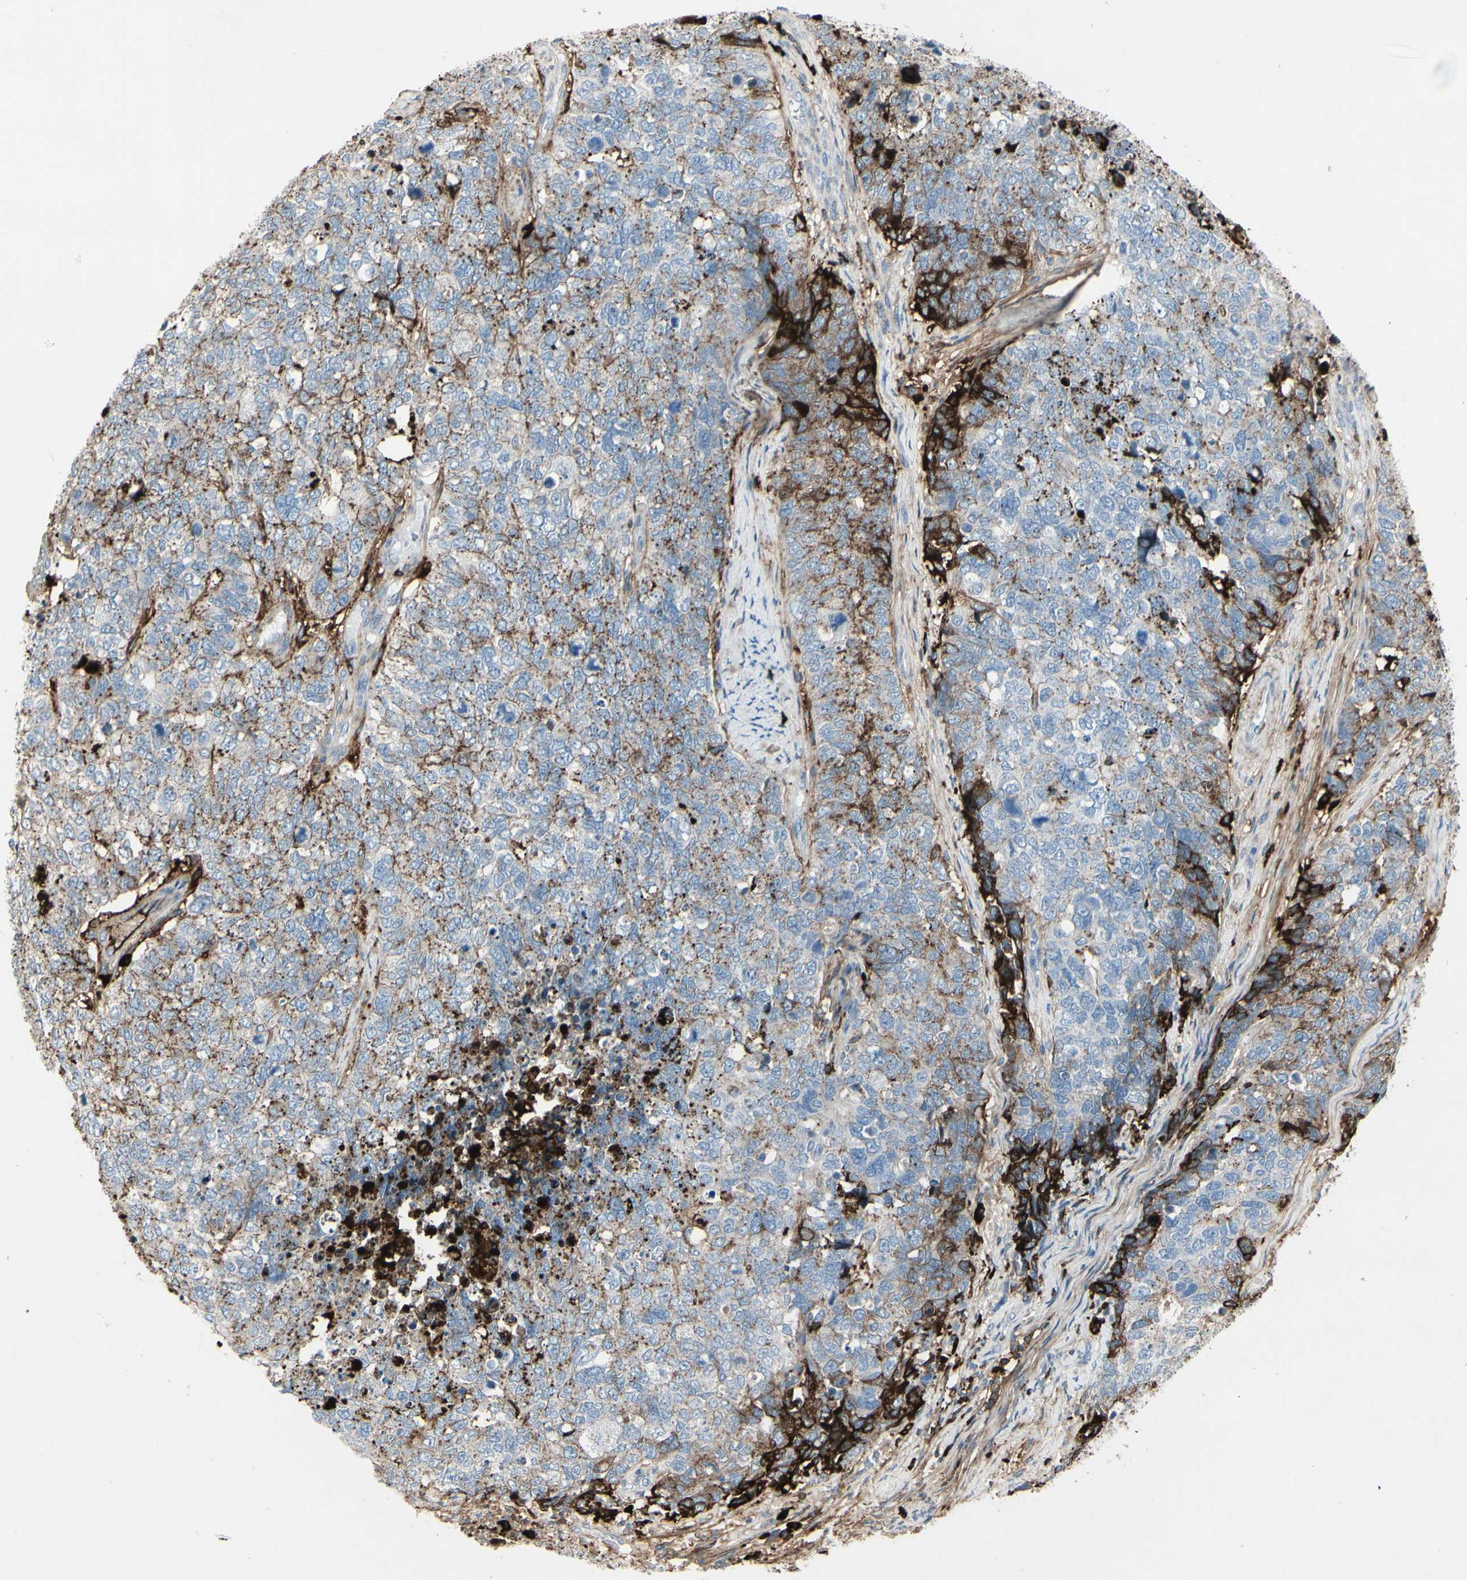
{"staining": {"intensity": "moderate", "quantity": "<25%", "location": "cytoplasmic/membranous"}, "tissue": "cervical cancer", "cell_type": "Tumor cells", "image_type": "cancer", "snomed": [{"axis": "morphology", "description": "Squamous cell carcinoma, NOS"}, {"axis": "topography", "description": "Cervix"}], "caption": "There is low levels of moderate cytoplasmic/membranous staining in tumor cells of squamous cell carcinoma (cervical), as demonstrated by immunohistochemical staining (brown color).", "gene": "IGHG1", "patient": {"sex": "female", "age": 63}}